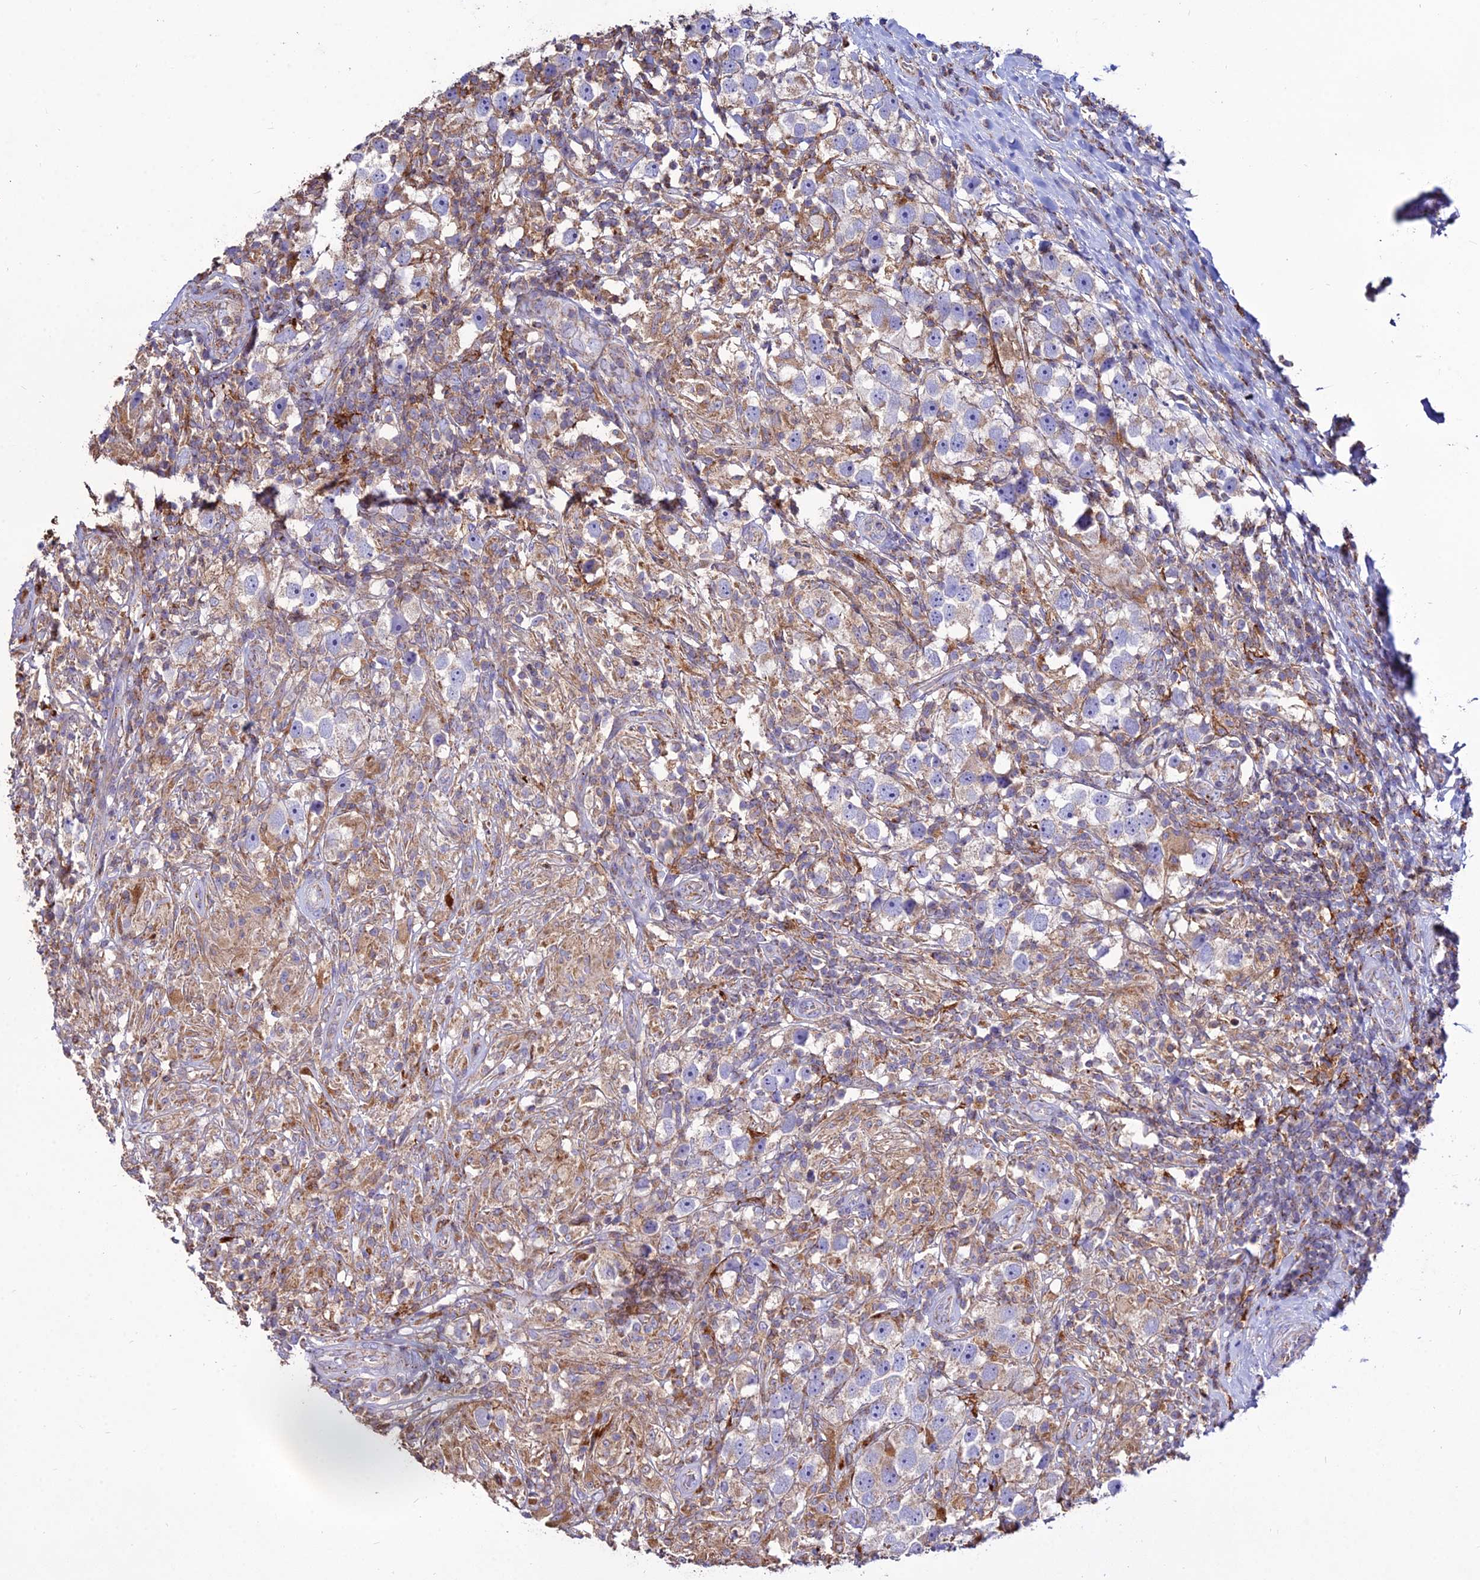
{"staining": {"intensity": "weak", "quantity": "<25%", "location": "cytoplasmic/membranous"}, "tissue": "testis cancer", "cell_type": "Tumor cells", "image_type": "cancer", "snomed": [{"axis": "morphology", "description": "Seminoma, NOS"}, {"axis": "topography", "description": "Testis"}], "caption": "An IHC histopathology image of testis seminoma is shown. There is no staining in tumor cells of testis seminoma.", "gene": "PNLIPRP3", "patient": {"sex": "male", "age": 49}}